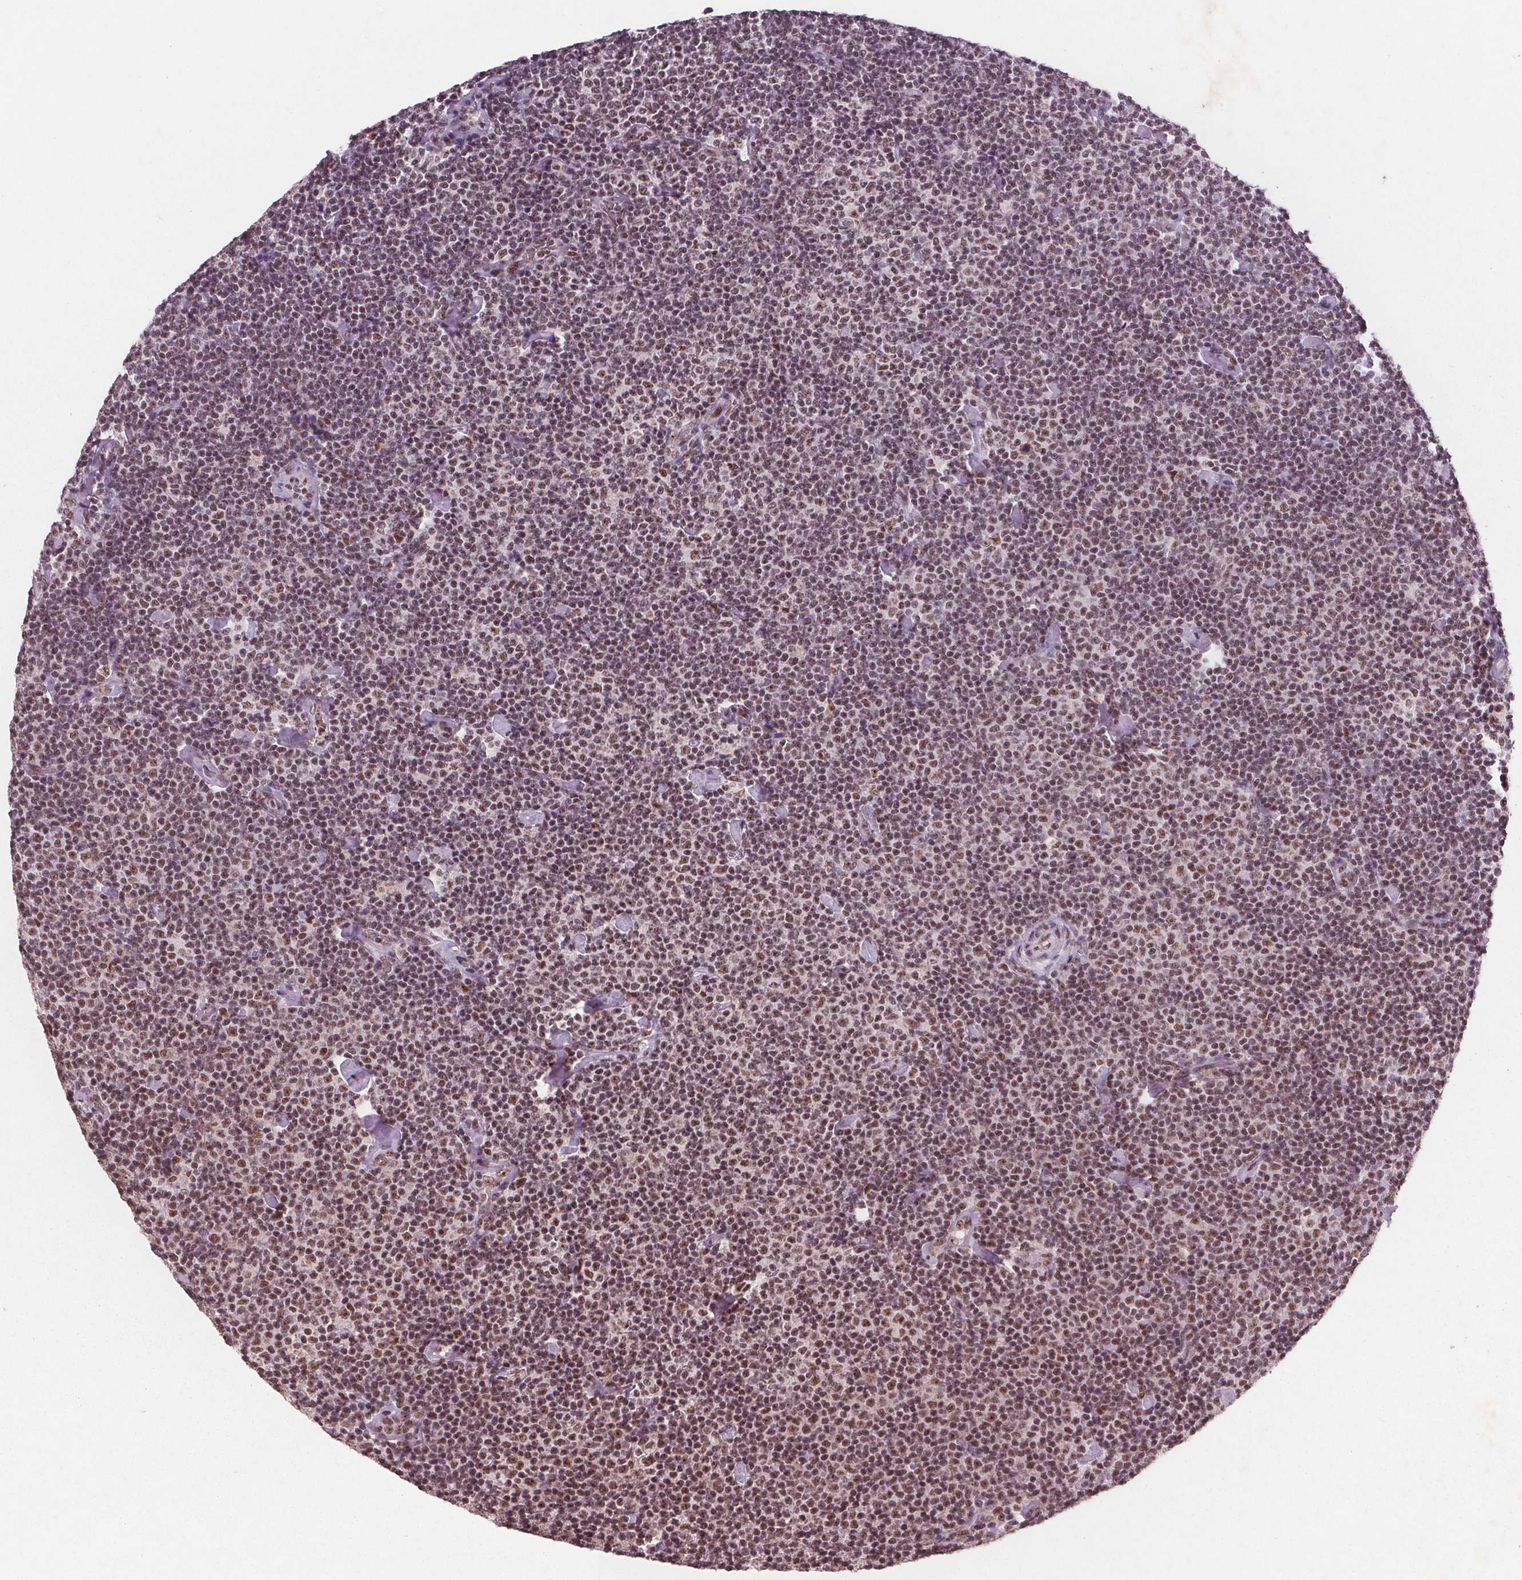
{"staining": {"intensity": "moderate", "quantity": ">75%", "location": "nuclear"}, "tissue": "lymphoma", "cell_type": "Tumor cells", "image_type": "cancer", "snomed": [{"axis": "morphology", "description": "Malignant lymphoma, non-Hodgkin's type, Low grade"}, {"axis": "topography", "description": "Lymph node"}], "caption": "Lymphoma tissue demonstrates moderate nuclear staining in approximately >75% of tumor cells", "gene": "RPS6KA2", "patient": {"sex": "male", "age": 81}}